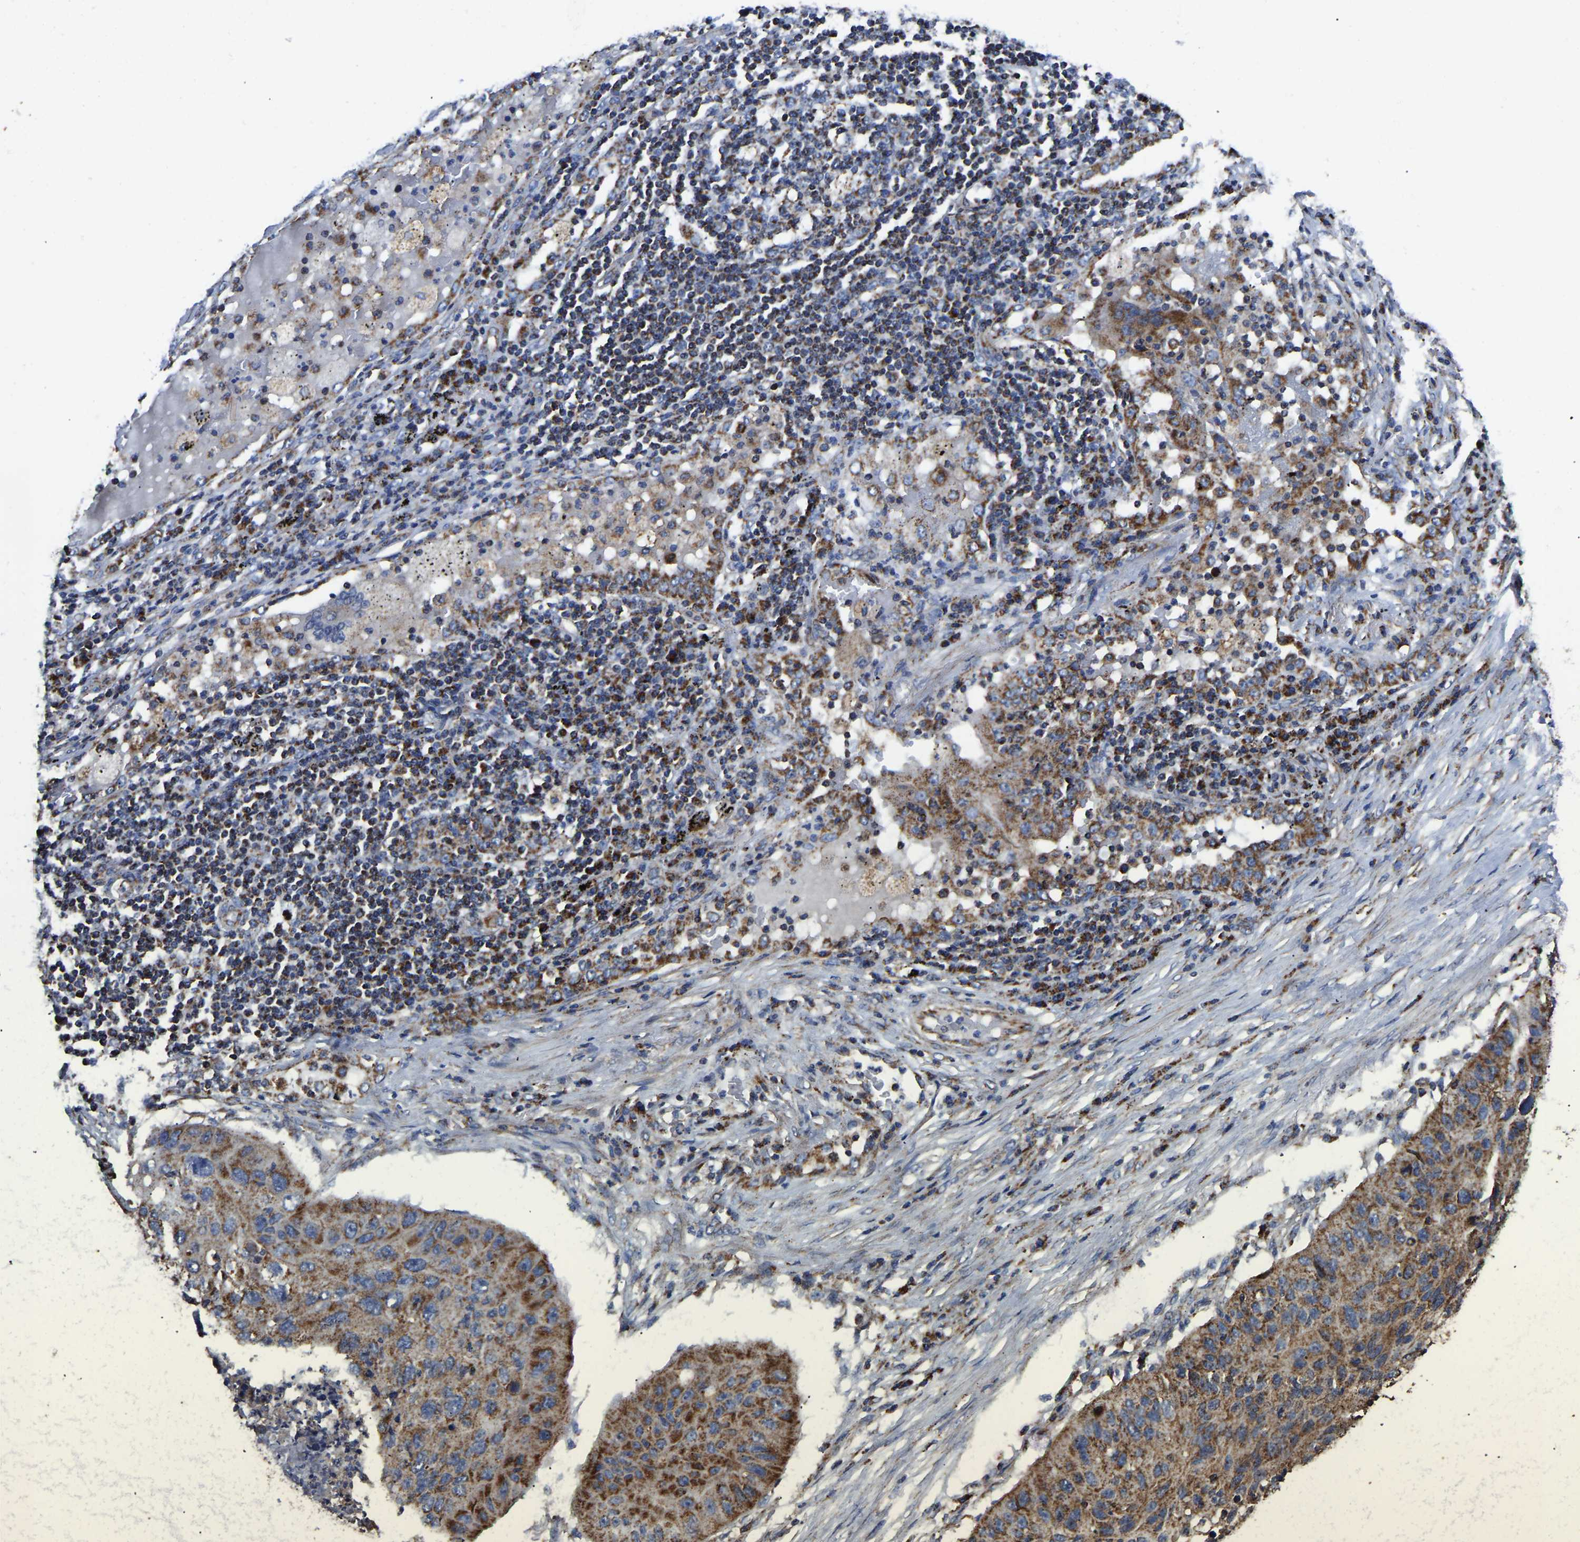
{"staining": {"intensity": "moderate", "quantity": ">75%", "location": "cytoplasmic/membranous"}, "tissue": "lung cancer", "cell_type": "Tumor cells", "image_type": "cancer", "snomed": [{"axis": "morphology", "description": "Squamous cell carcinoma, NOS"}, {"axis": "topography", "description": "Lung"}], "caption": "Human lung cancer stained for a protein (brown) reveals moderate cytoplasmic/membranous positive positivity in about >75% of tumor cells.", "gene": "ETFA", "patient": {"sex": "female", "age": 63}}